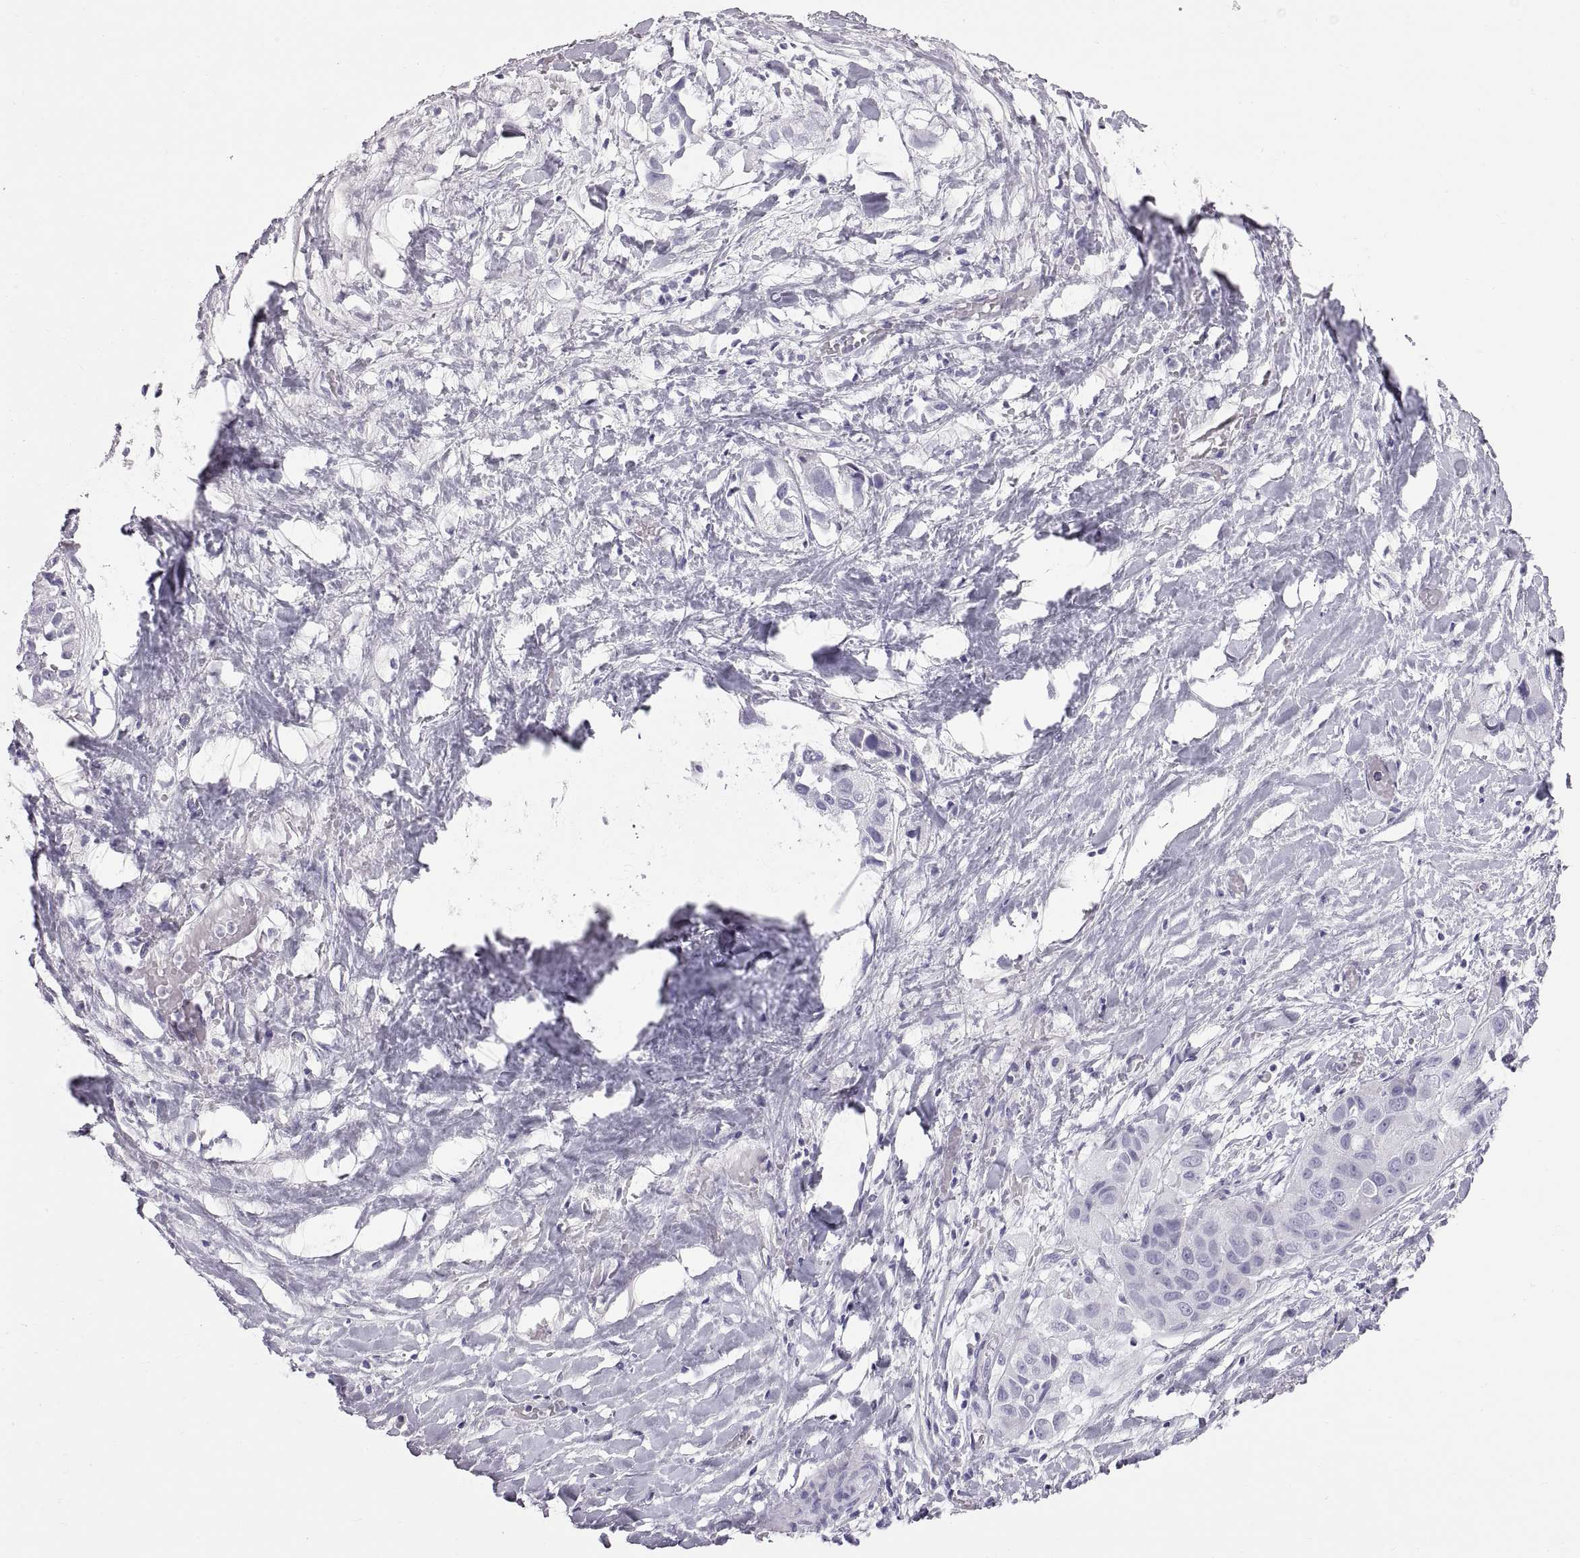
{"staining": {"intensity": "negative", "quantity": "none", "location": "none"}, "tissue": "liver cancer", "cell_type": "Tumor cells", "image_type": "cancer", "snomed": [{"axis": "morphology", "description": "Cholangiocarcinoma"}, {"axis": "topography", "description": "Liver"}], "caption": "This is an IHC micrograph of human liver cancer (cholangiocarcinoma). There is no positivity in tumor cells.", "gene": "WFDC8", "patient": {"sex": "female", "age": 52}}